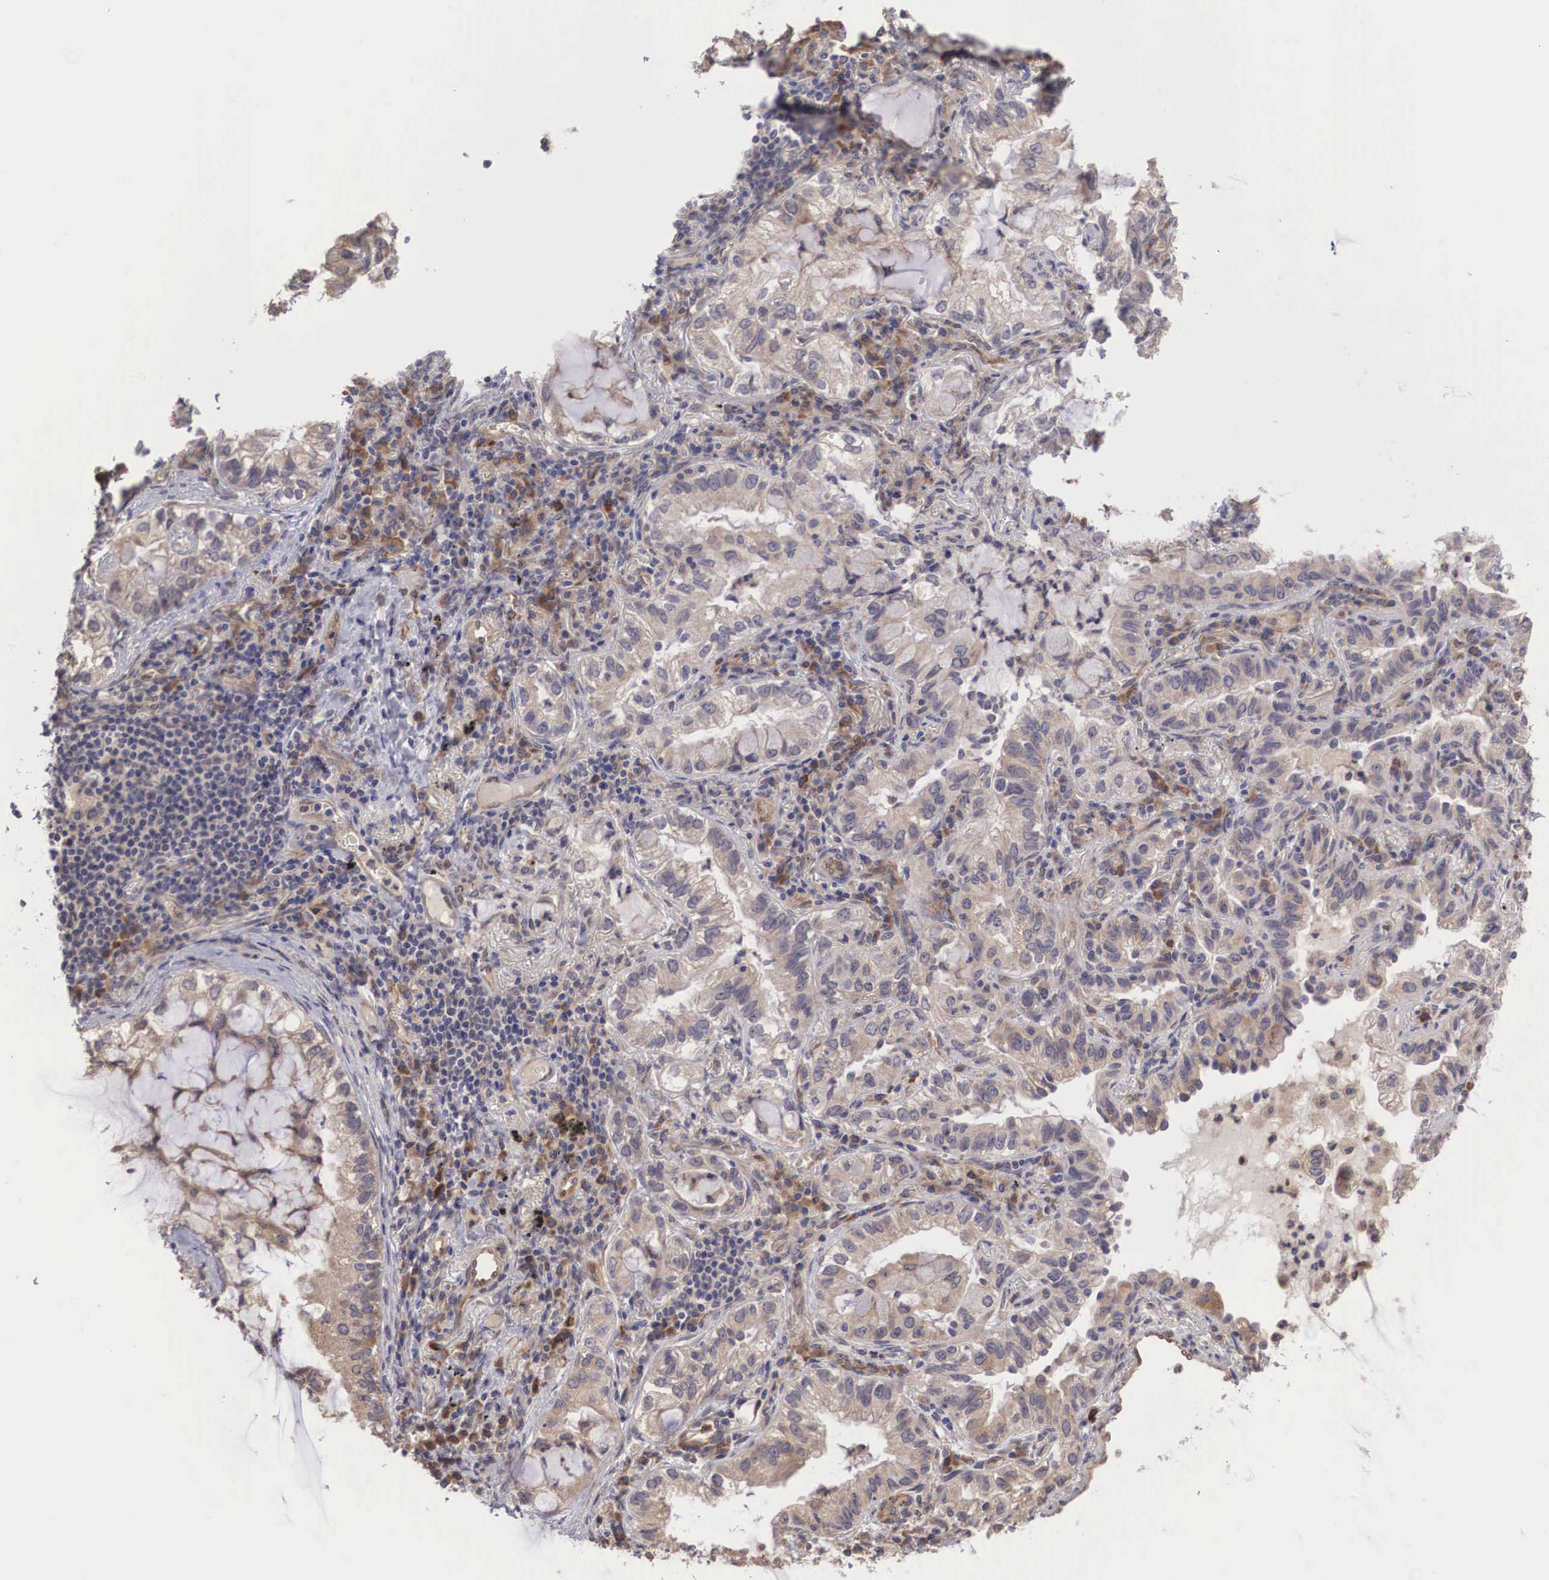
{"staining": {"intensity": "weak", "quantity": ">75%", "location": "cytoplasmic/membranous"}, "tissue": "lung cancer", "cell_type": "Tumor cells", "image_type": "cancer", "snomed": [{"axis": "morphology", "description": "Adenocarcinoma, NOS"}, {"axis": "topography", "description": "Lung"}], "caption": "Weak cytoplasmic/membranous expression is present in about >75% of tumor cells in lung cancer (adenocarcinoma). (Stains: DAB (3,3'-diaminobenzidine) in brown, nuclei in blue, Microscopy: brightfield microscopy at high magnification).", "gene": "DNAJB7", "patient": {"sex": "female", "age": 50}}